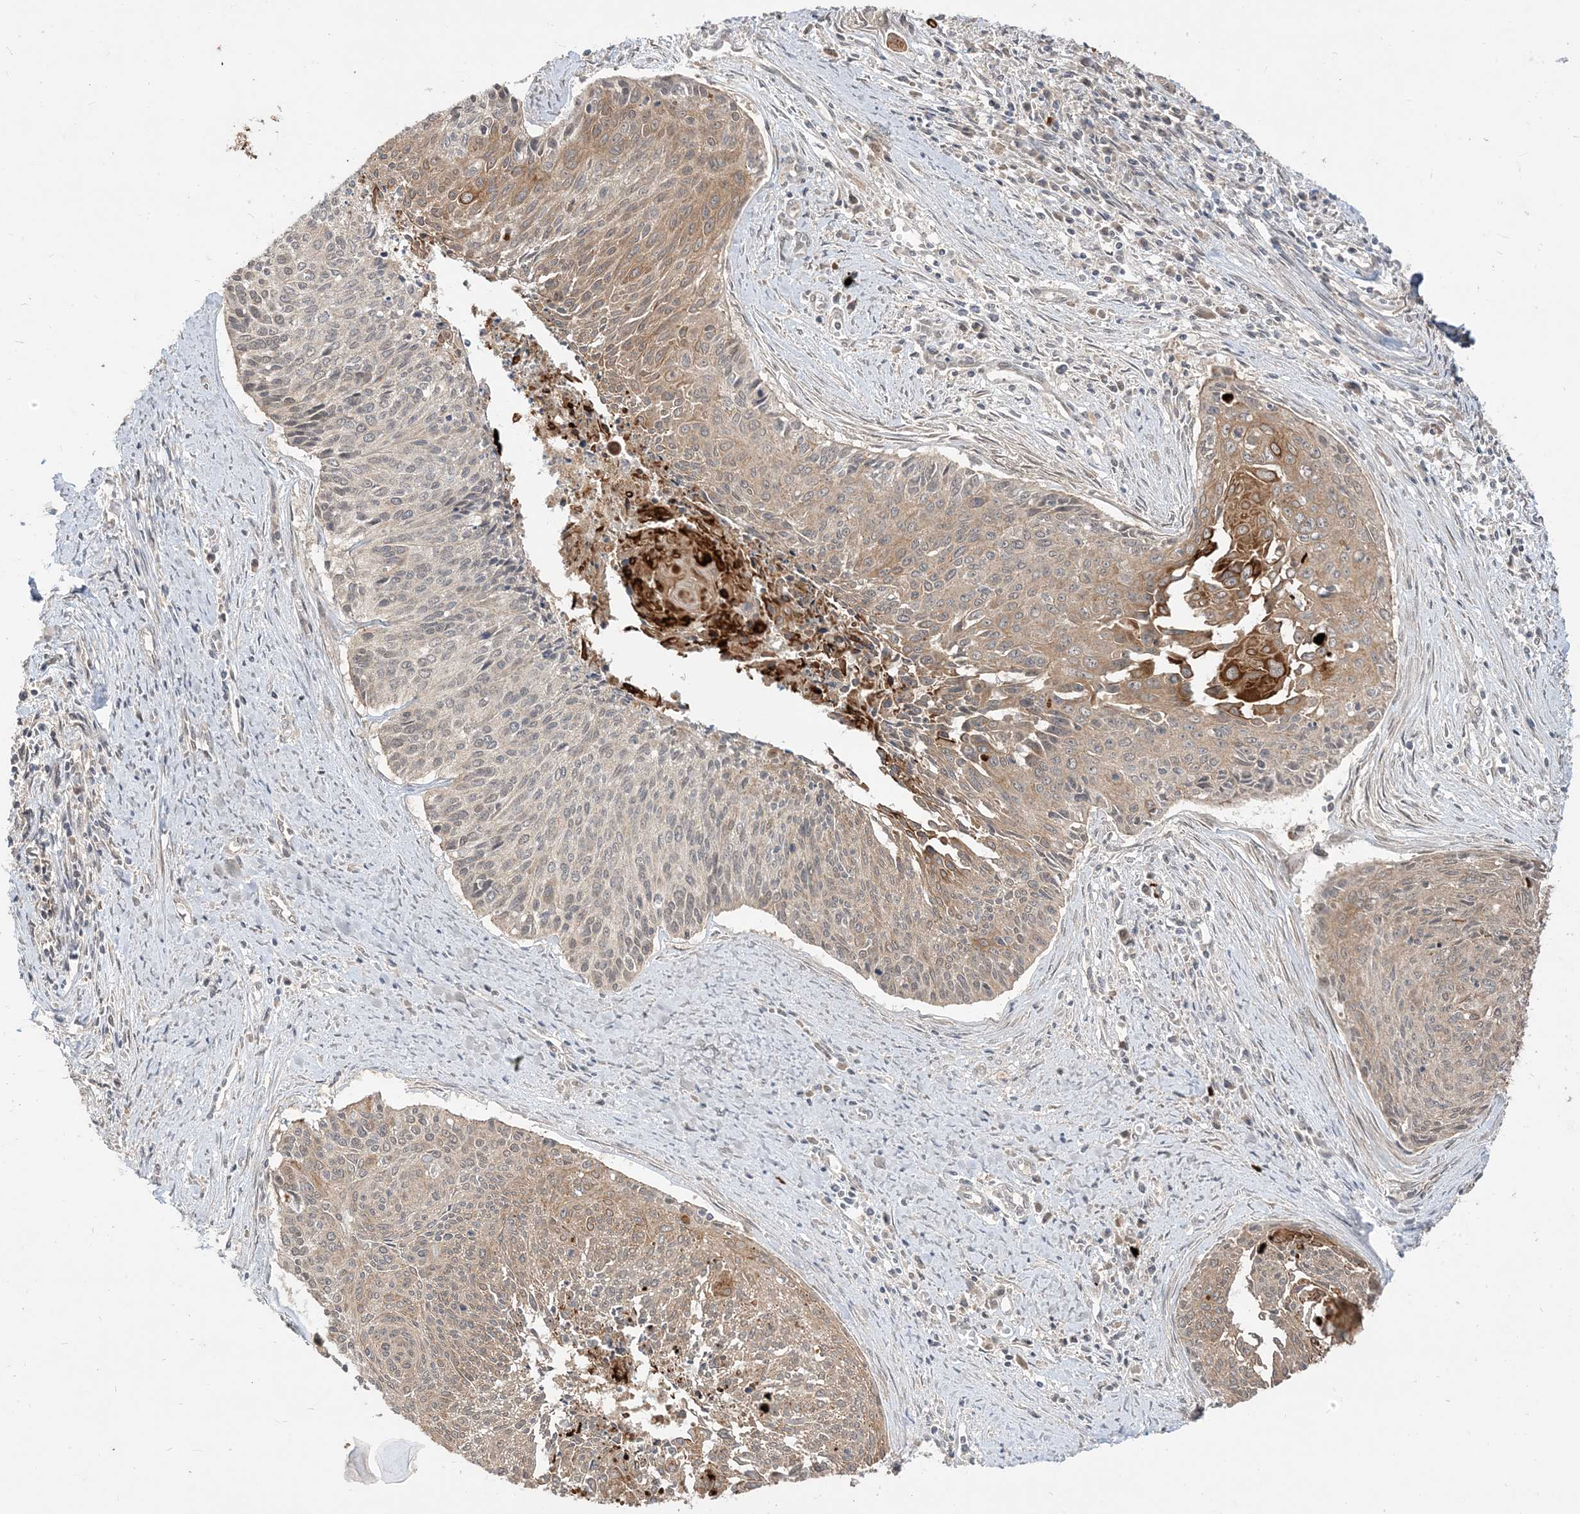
{"staining": {"intensity": "weak", "quantity": "25%-75%", "location": "cytoplasmic/membranous,nuclear"}, "tissue": "cervical cancer", "cell_type": "Tumor cells", "image_type": "cancer", "snomed": [{"axis": "morphology", "description": "Squamous cell carcinoma, NOS"}, {"axis": "topography", "description": "Cervix"}], "caption": "Immunohistochemistry micrograph of neoplastic tissue: cervical cancer stained using IHC exhibits low levels of weak protein expression localized specifically in the cytoplasmic/membranous and nuclear of tumor cells, appearing as a cytoplasmic/membranous and nuclear brown color.", "gene": "TBCC", "patient": {"sex": "female", "age": 55}}